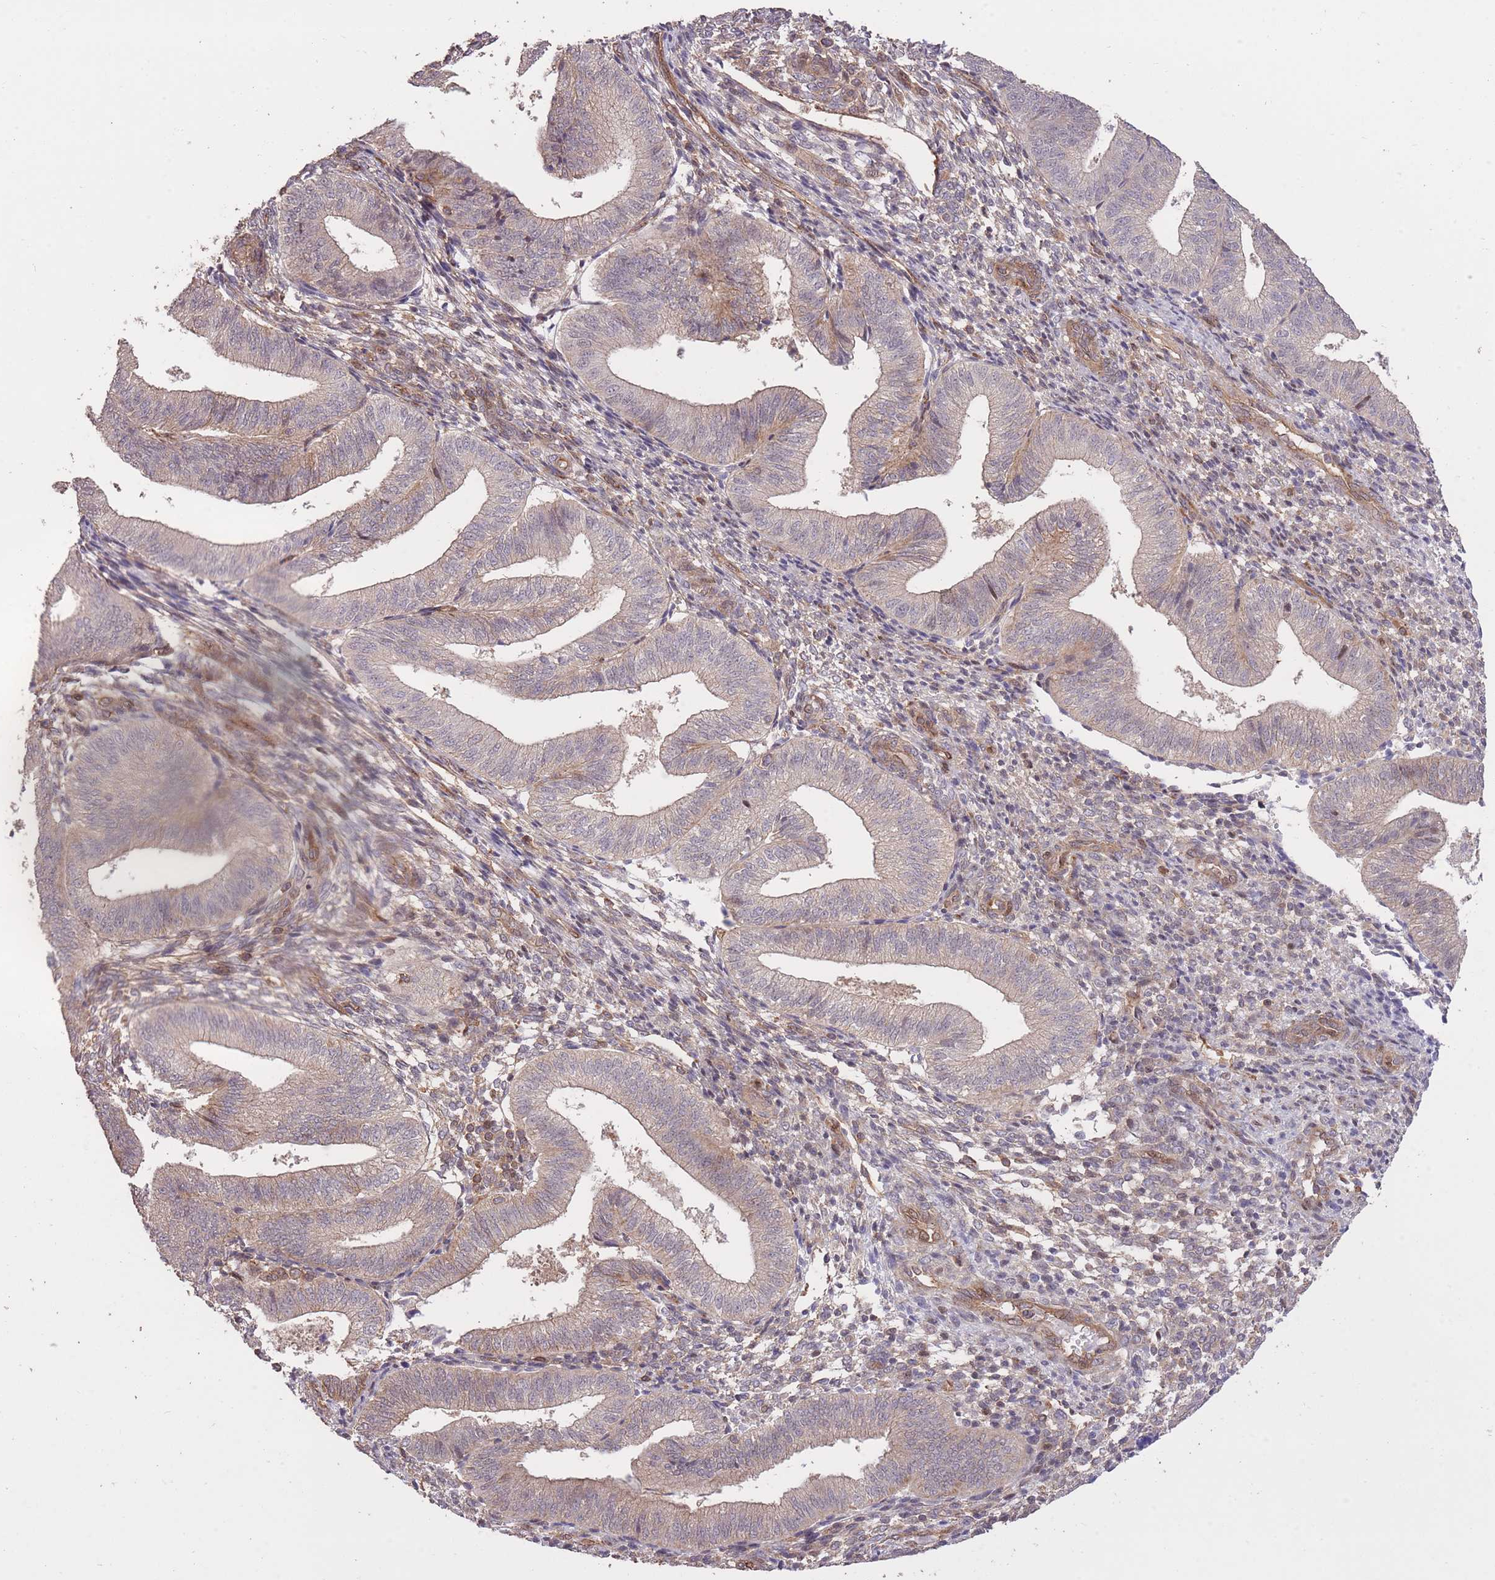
{"staining": {"intensity": "moderate", "quantity": "25%-75%", "location": "cytoplasmic/membranous"}, "tissue": "endometrium", "cell_type": "Cells in endometrial stroma", "image_type": "normal", "snomed": [{"axis": "morphology", "description": "Normal tissue, NOS"}, {"axis": "topography", "description": "Endometrium"}], "caption": "A high-resolution image shows IHC staining of unremarkable endometrium, which displays moderate cytoplasmic/membranous staining in approximately 25%-75% of cells in endometrial stroma.", "gene": "PLD1", "patient": {"sex": "female", "age": 34}}